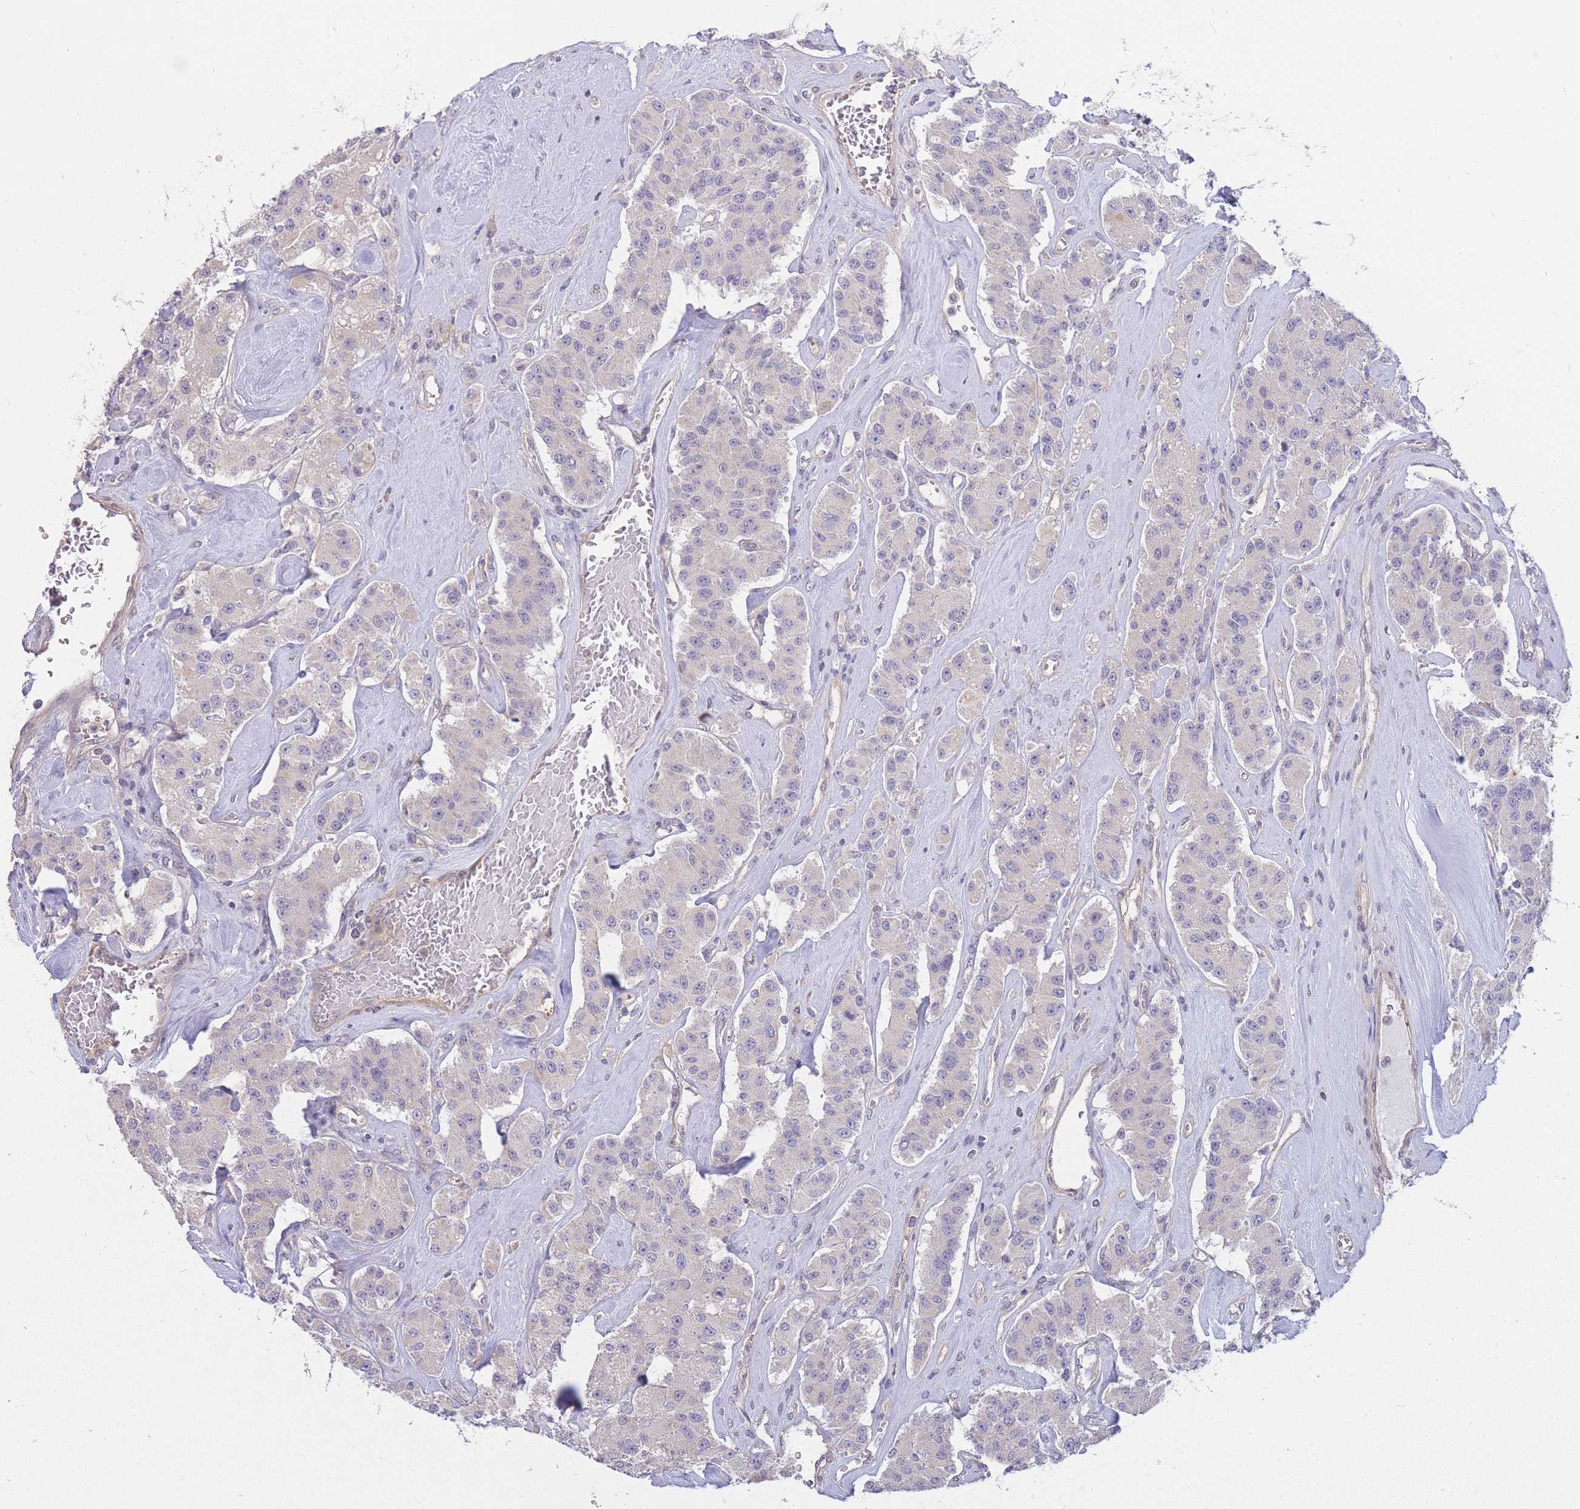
{"staining": {"intensity": "negative", "quantity": "none", "location": "none"}, "tissue": "carcinoid", "cell_type": "Tumor cells", "image_type": "cancer", "snomed": [{"axis": "morphology", "description": "Carcinoid, malignant, NOS"}, {"axis": "topography", "description": "Pancreas"}], "caption": "Carcinoid was stained to show a protein in brown. There is no significant positivity in tumor cells.", "gene": "SMC6", "patient": {"sex": "male", "age": 41}}